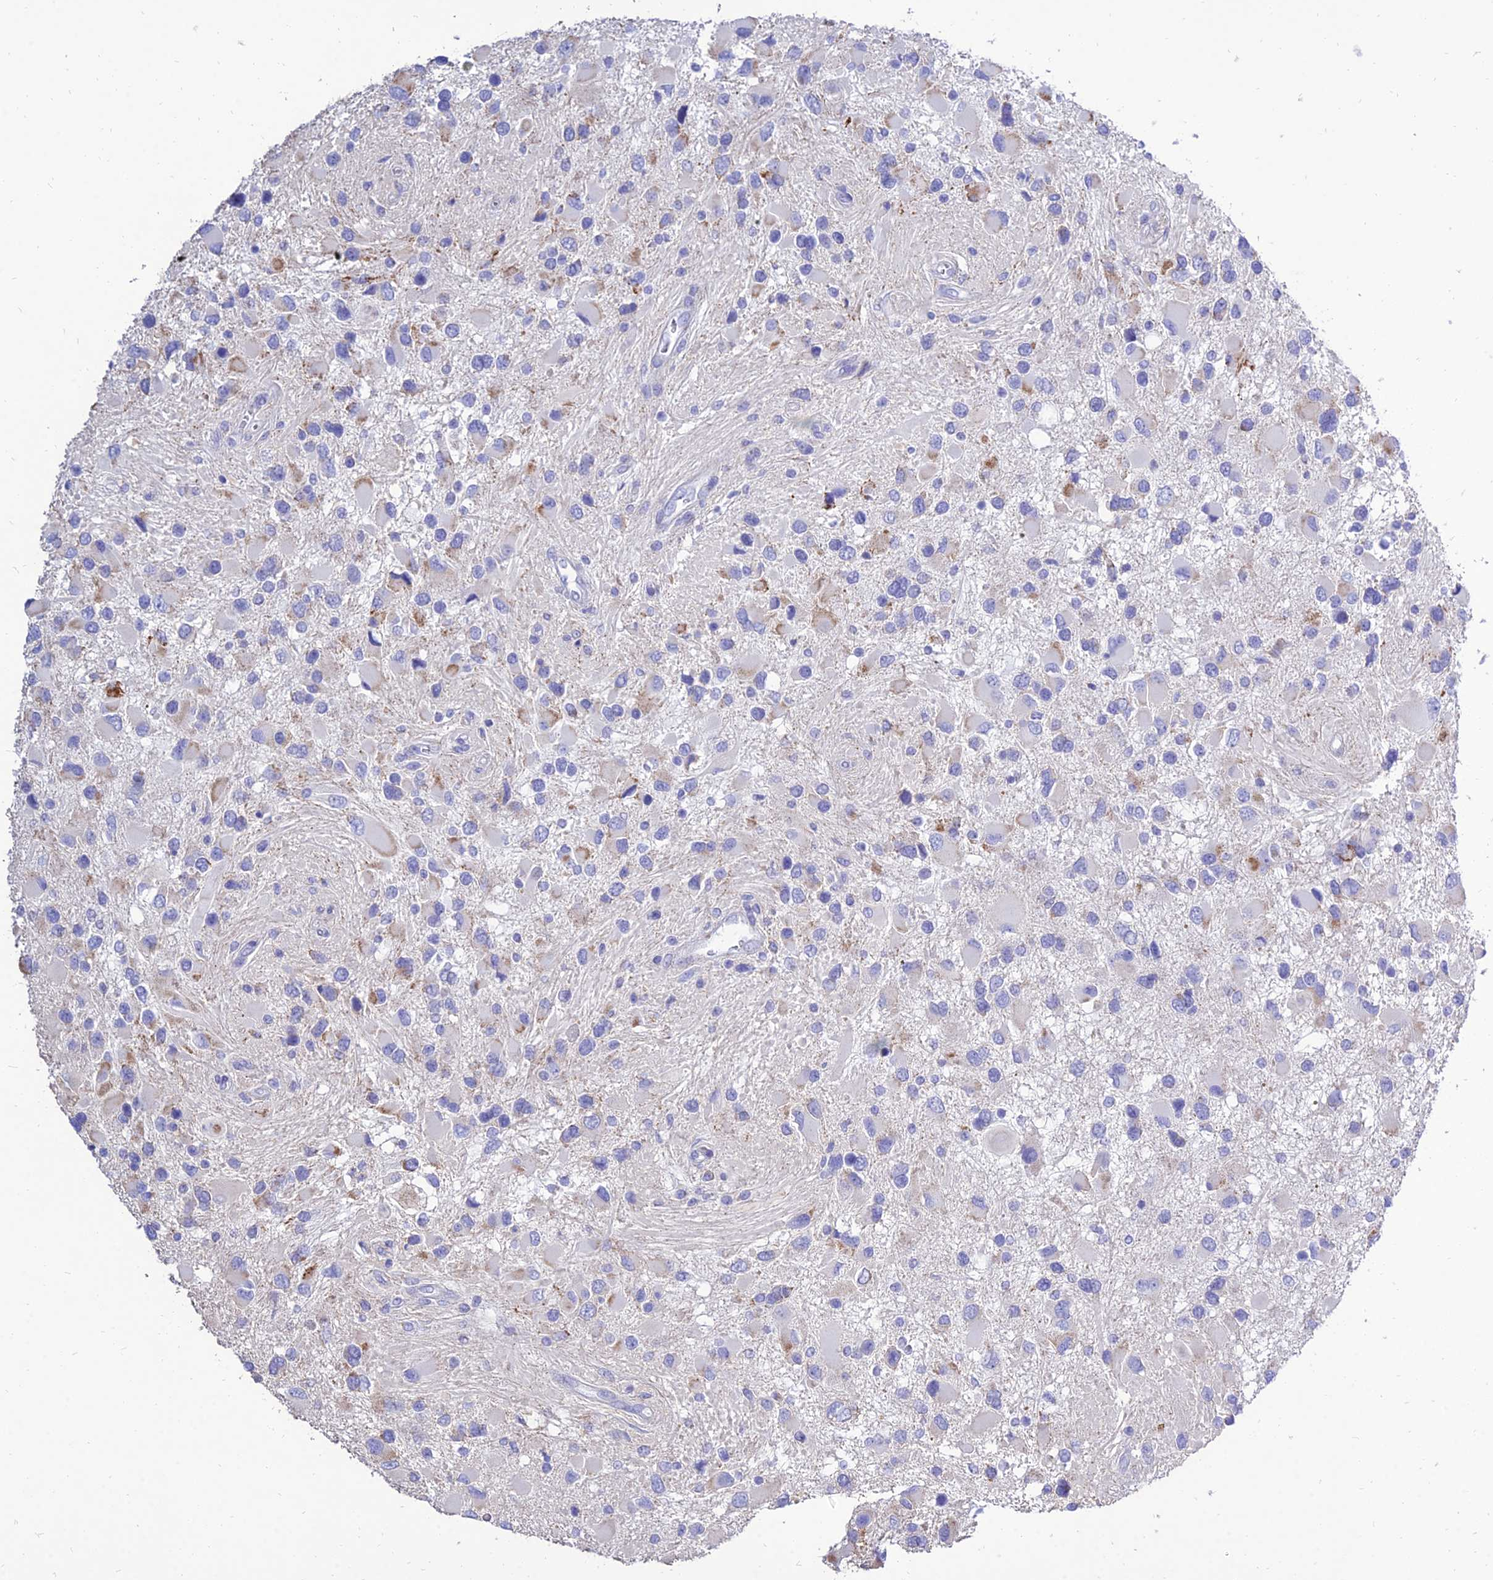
{"staining": {"intensity": "weak", "quantity": "<25%", "location": "cytoplasmic/membranous"}, "tissue": "glioma", "cell_type": "Tumor cells", "image_type": "cancer", "snomed": [{"axis": "morphology", "description": "Glioma, malignant, High grade"}, {"axis": "topography", "description": "Brain"}], "caption": "DAB (3,3'-diaminobenzidine) immunohistochemical staining of human glioma shows no significant expression in tumor cells.", "gene": "PKN3", "patient": {"sex": "male", "age": 53}}